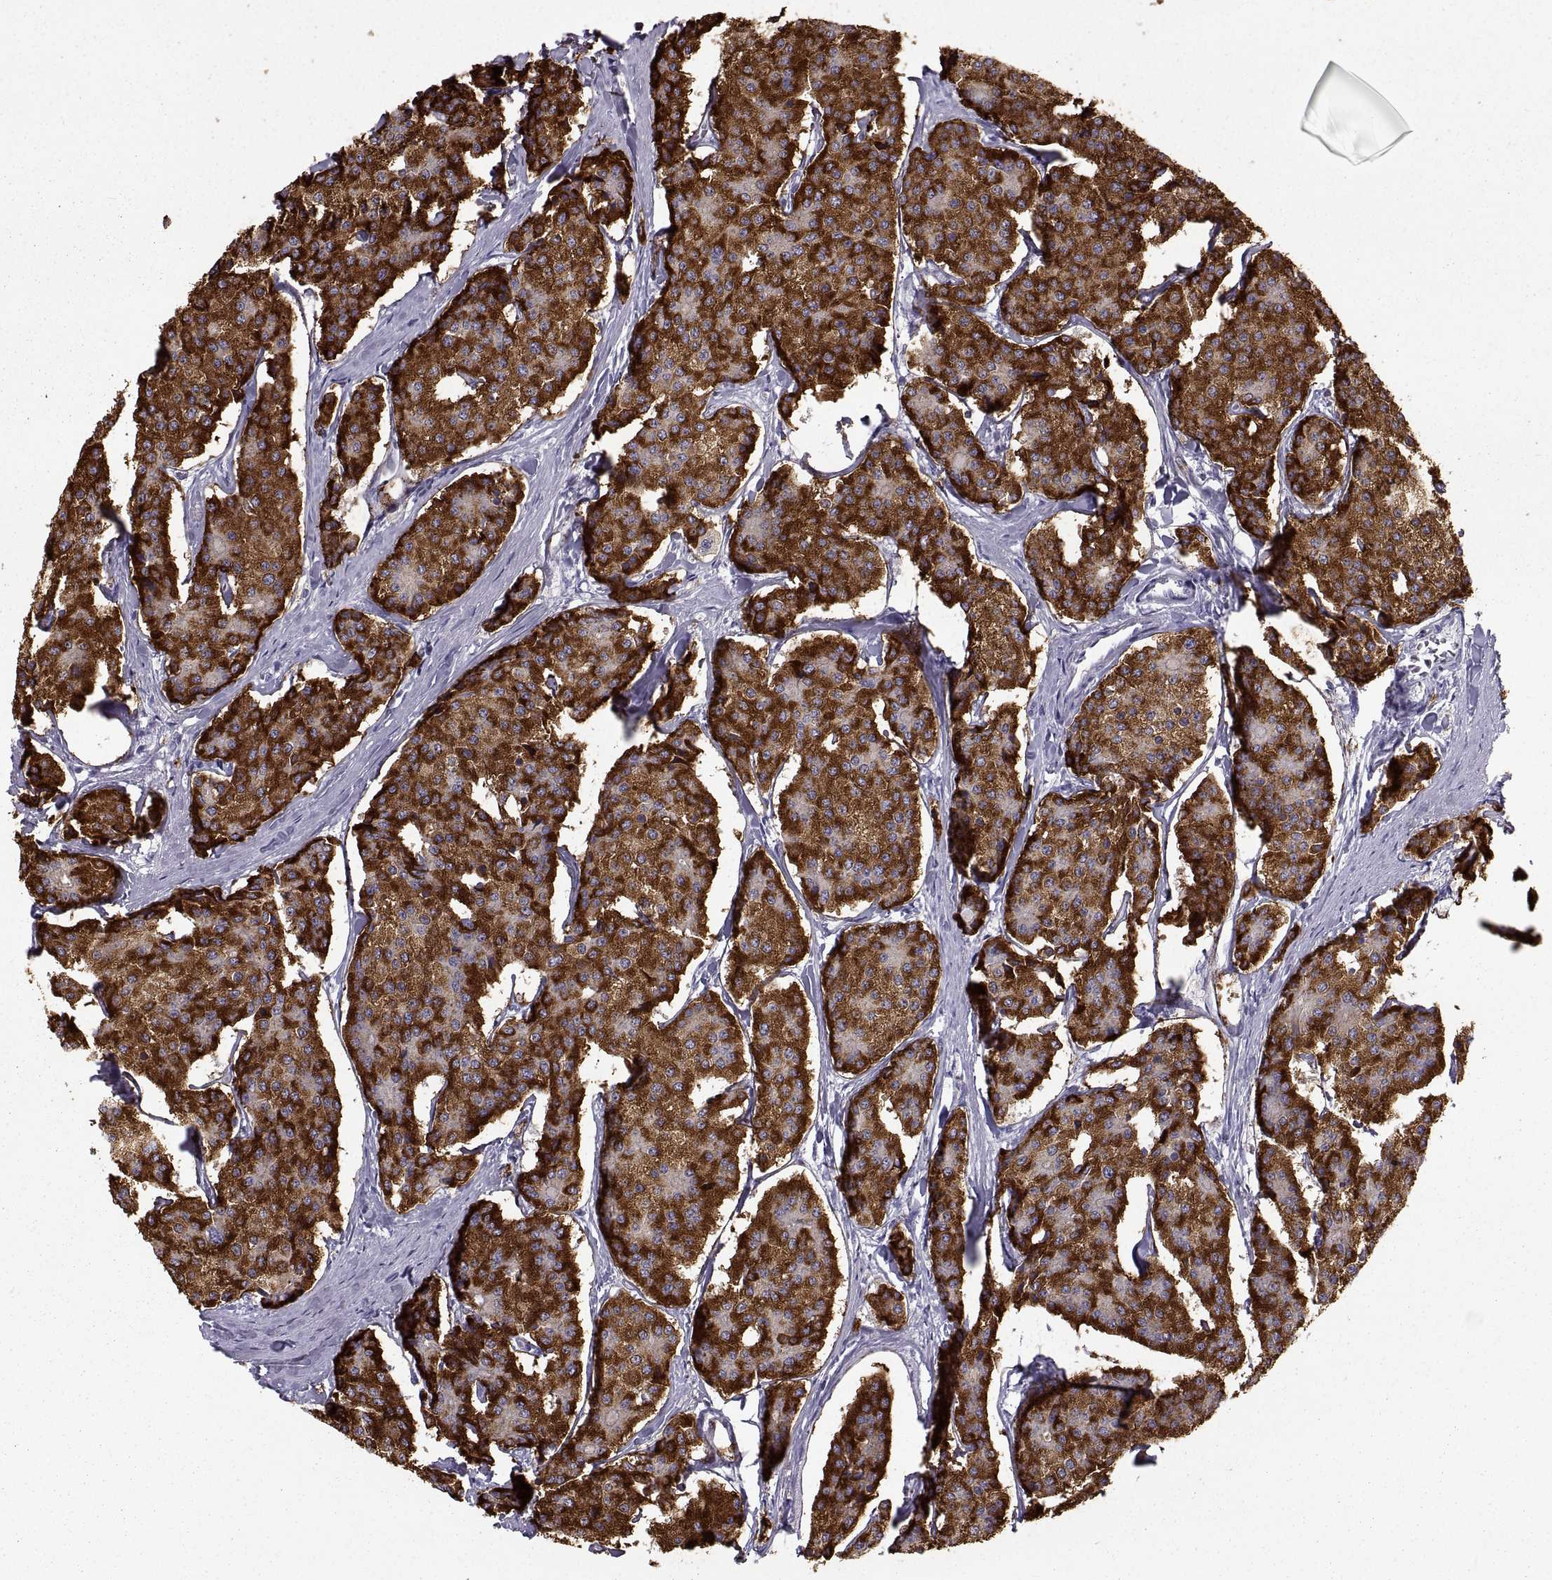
{"staining": {"intensity": "strong", "quantity": ">75%", "location": "cytoplasmic/membranous"}, "tissue": "carcinoid", "cell_type": "Tumor cells", "image_type": "cancer", "snomed": [{"axis": "morphology", "description": "Carcinoid, malignant, NOS"}, {"axis": "topography", "description": "Small intestine"}], "caption": "This is an image of IHC staining of carcinoid, which shows strong staining in the cytoplasmic/membranous of tumor cells.", "gene": "PCSK1N", "patient": {"sex": "female", "age": 65}}